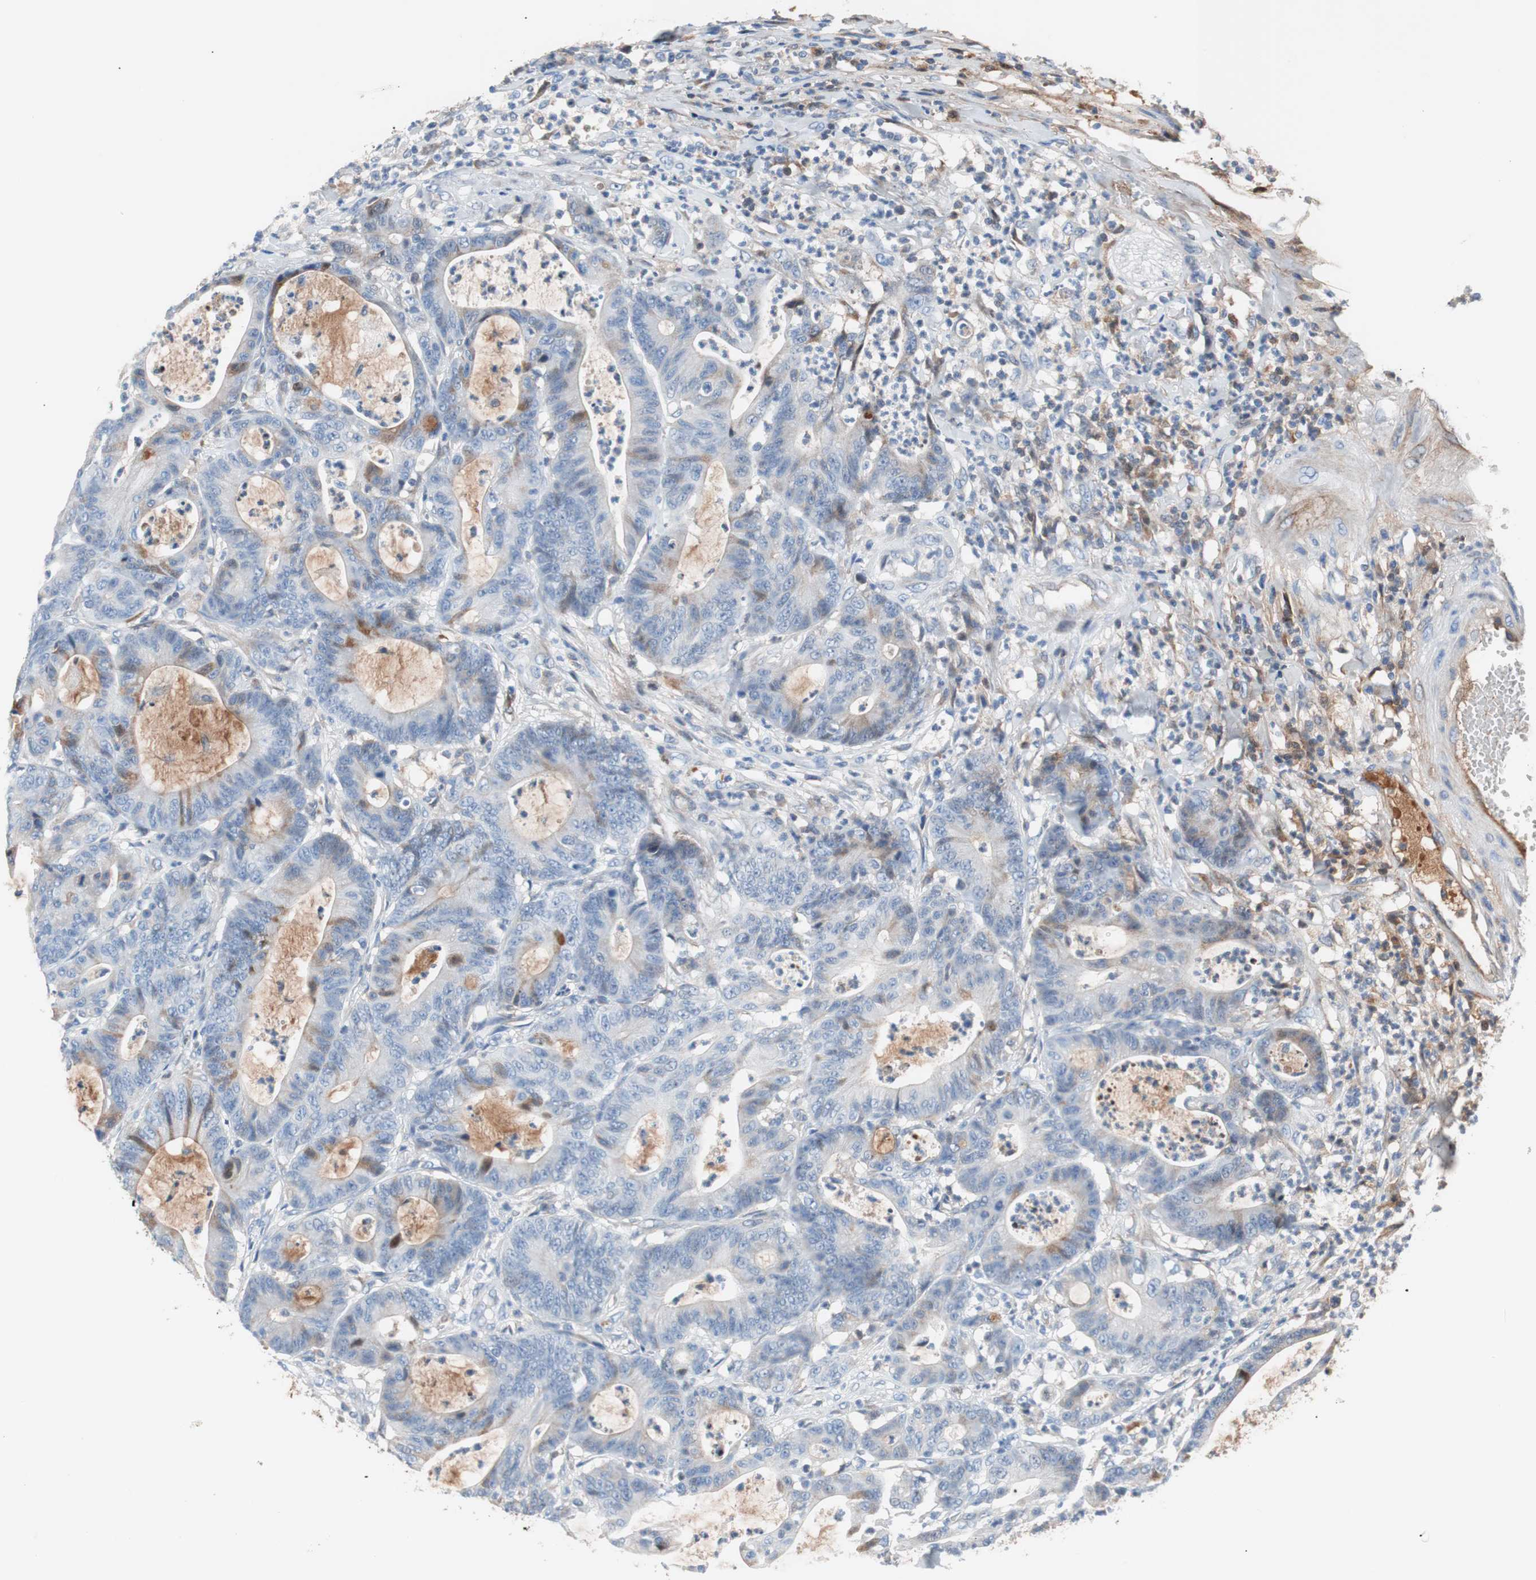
{"staining": {"intensity": "moderate", "quantity": "<25%", "location": "cytoplasmic/membranous"}, "tissue": "colorectal cancer", "cell_type": "Tumor cells", "image_type": "cancer", "snomed": [{"axis": "morphology", "description": "Adenocarcinoma, NOS"}, {"axis": "topography", "description": "Colon"}], "caption": "About <25% of tumor cells in human colorectal cancer (adenocarcinoma) display moderate cytoplasmic/membranous protein staining as visualized by brown immunohistochemical staining.", "gene": "RBP4", "patient": {"sex": "female", "age": 84}}